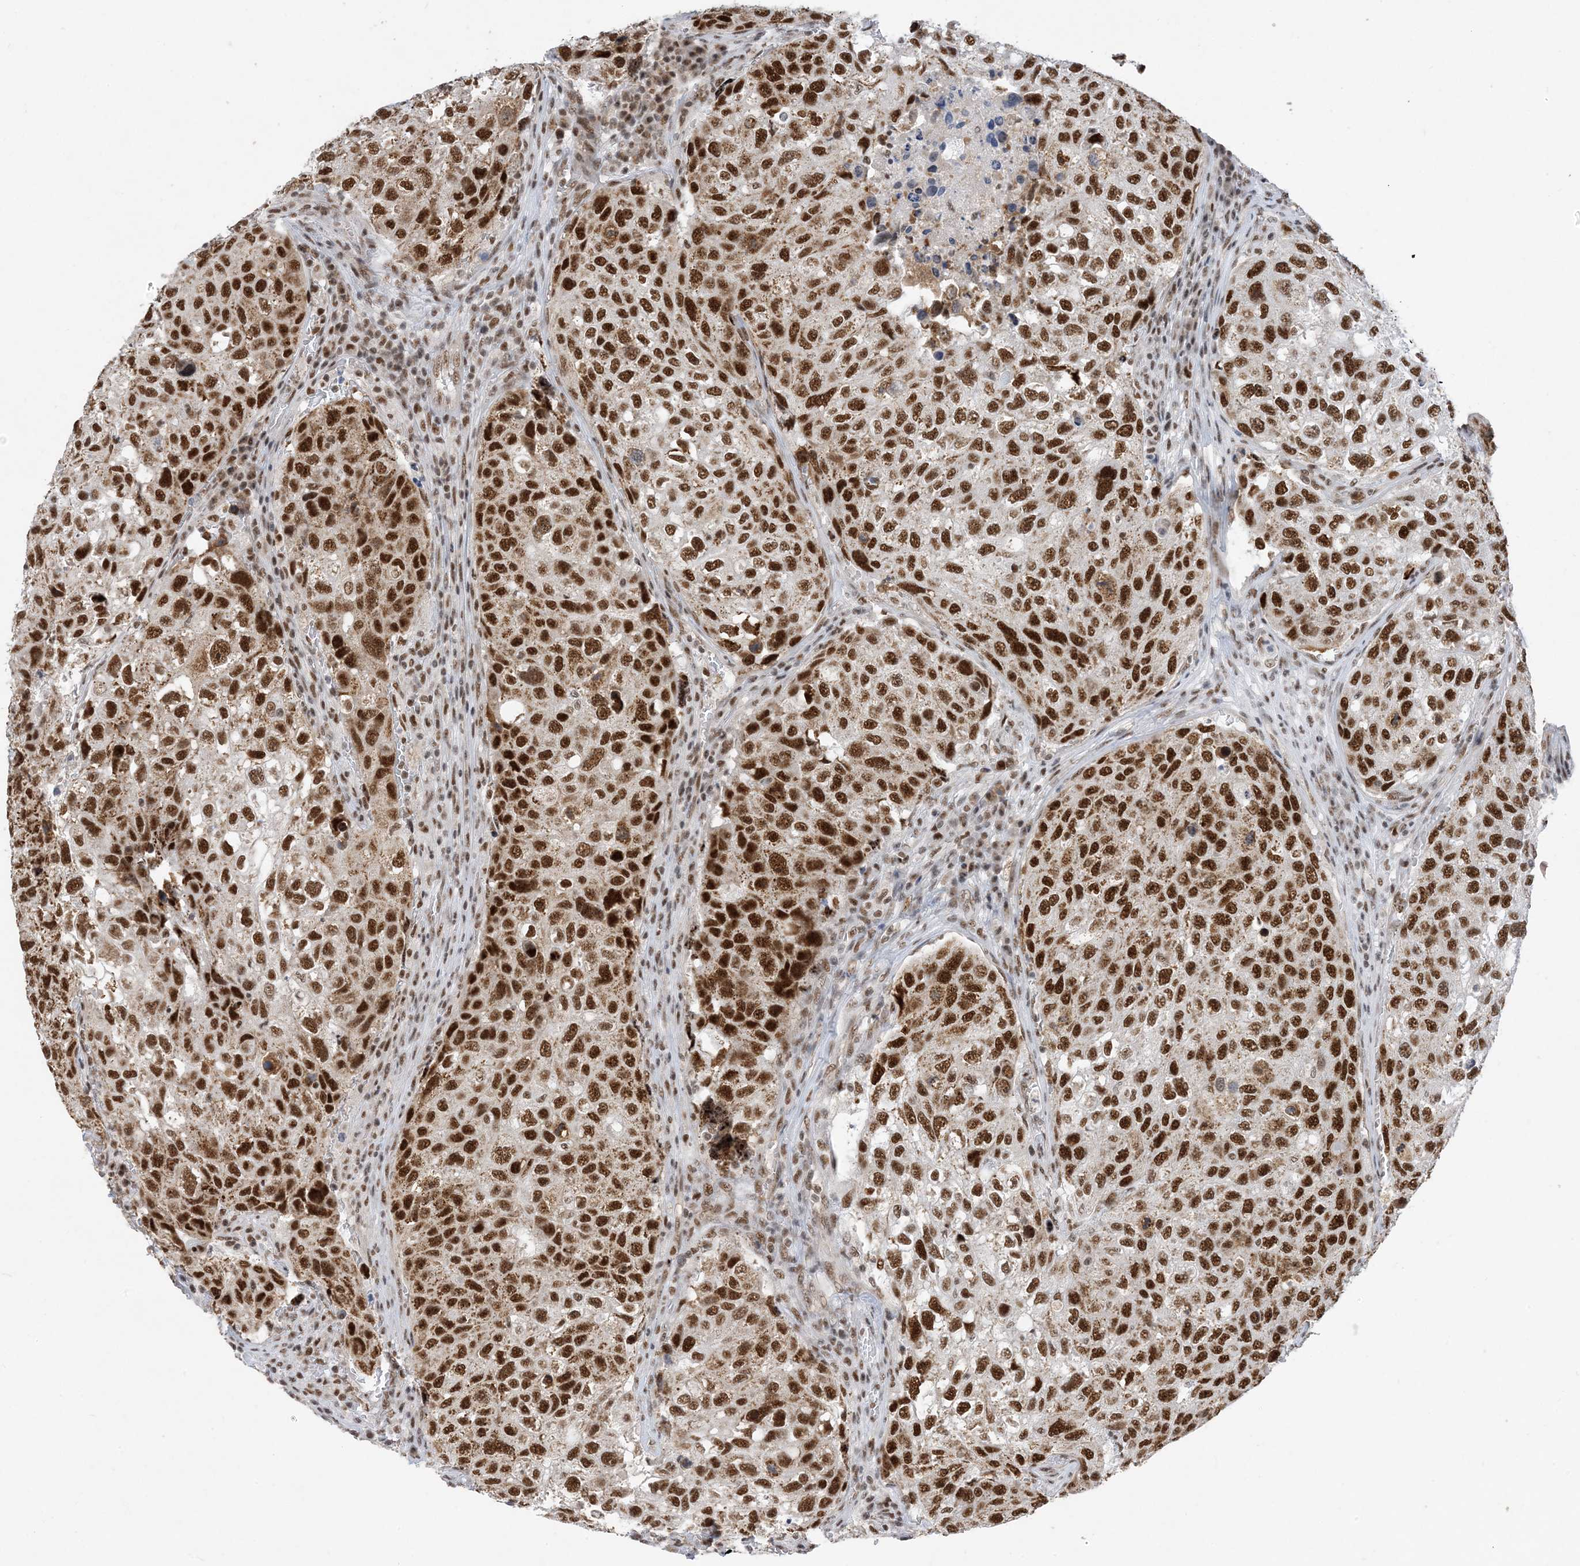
{"staining": {"intensity": "strong", "quantity": ">75%", "location": "cytoplasmic/membranous,nuclear"}, "tissue": "urothelial cancer", "cell_type": "Tumor cells", "image_type": "cancer", "snomed": [{"axis": "morphology", "description": "Urothelial carcinoma, High grade"}, {"axis": "topography", "description": "Lymph node"}, {"axis": "topography", "description": "Urinary bladder"}], "caption": "Urothelial cancer tissue shows strong cytoplasmic/membranous and nuclear expression in about >75% of tumor cells, visualized by immunohistochemistry. The protein of interest is stained brown, and the nuclei are stained in blue (DAB (3,3'-diaminobenzidine) IHC with brightfield microscopy, high magnification).", "gene": "SF3A3", "patient": {"sex": "male", "age": 51}}